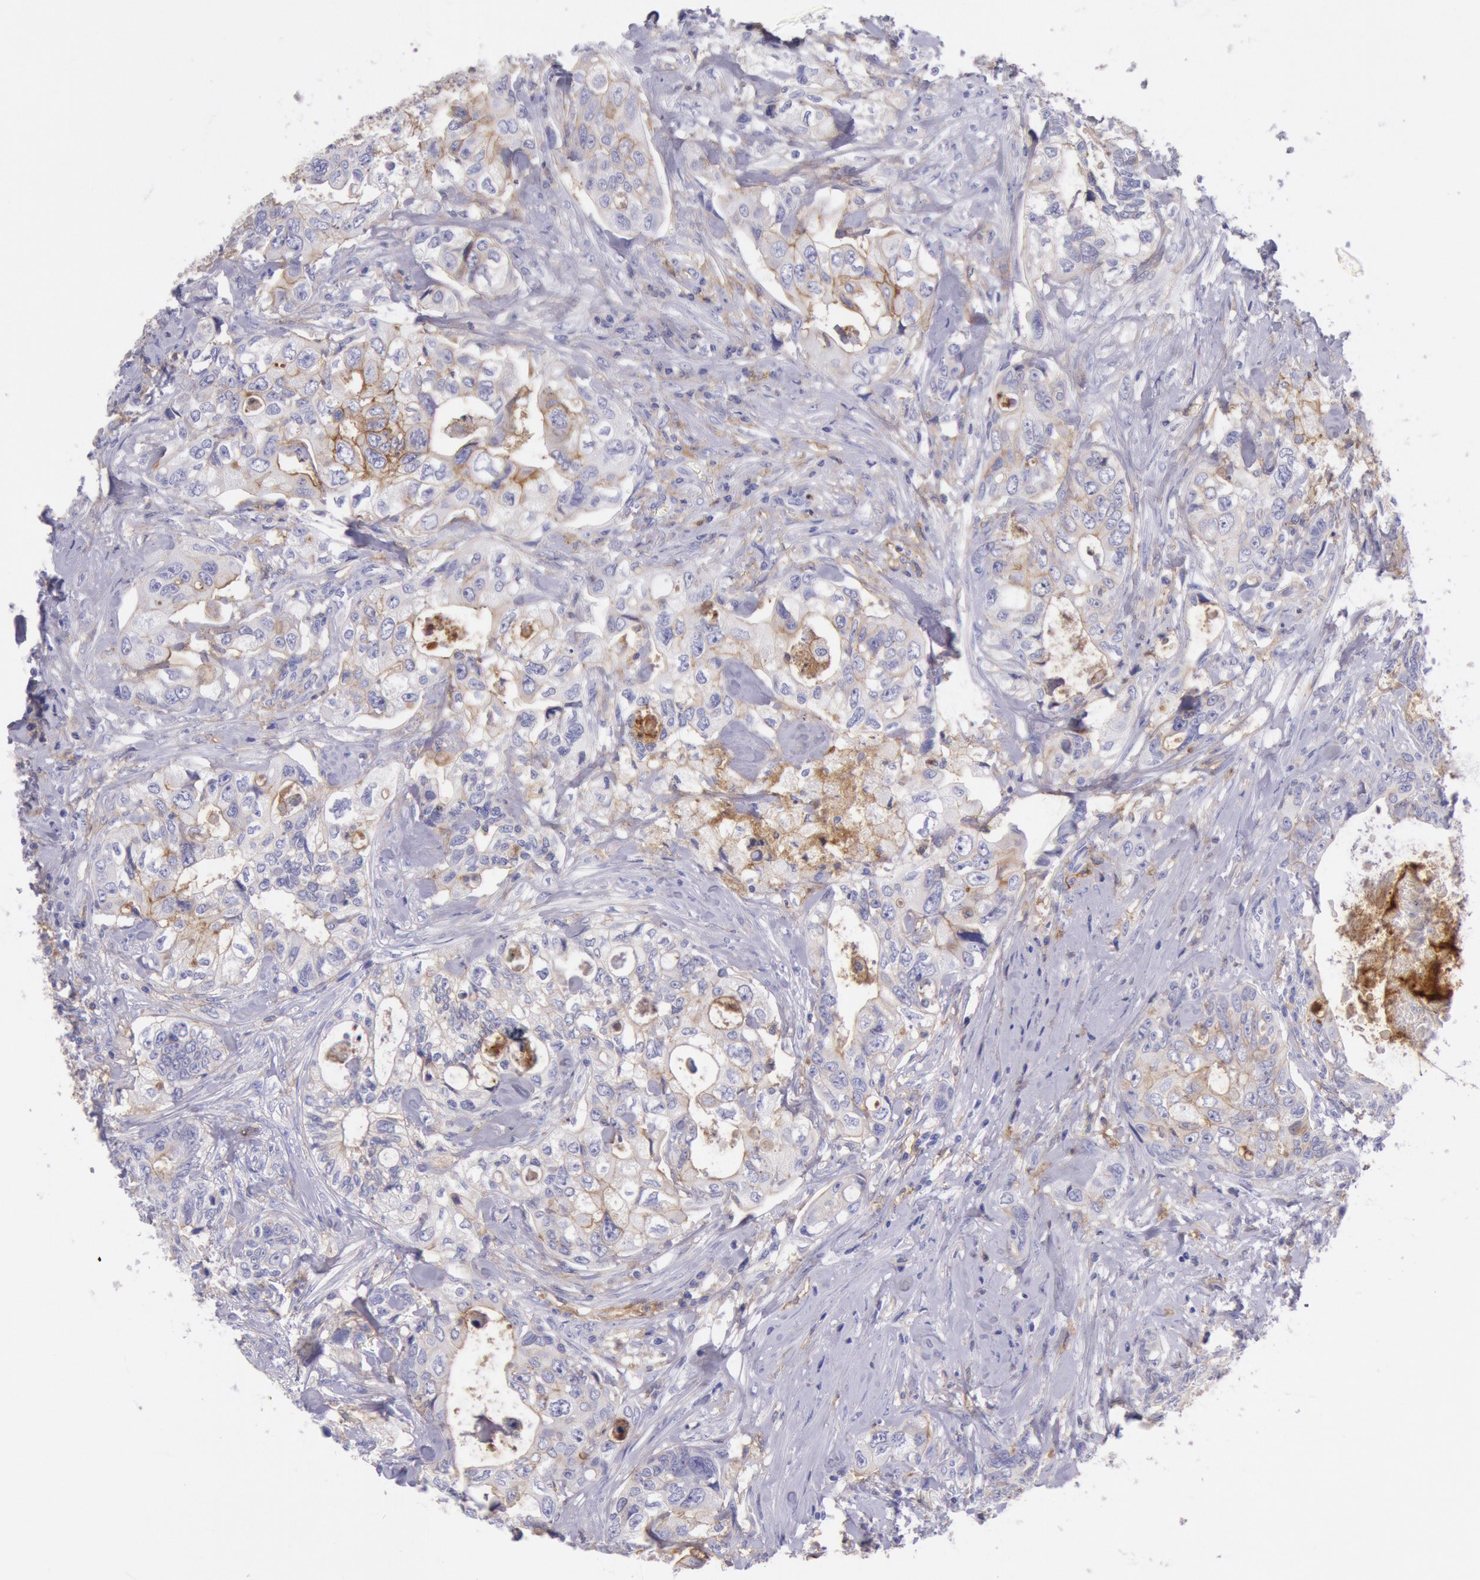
{"staining": {"intensity": "weak", "quantity": "<25%", "location": "cytoplasmic/membranous"}, "tissue": "colorectal cancer", "cell_type": "Tumor cells", "image_type": "cancer", "snomed": [{"axis": "morphology", "description": "Adenocarcinoma, NOS"}, {"axis": "topography", "description": "Rectum"}], "caption": "Immunohistochemistry (IHC) micrograph of neoplastic tissue: human colorectal adenocarcinoma stained with DAB shows no significant protein expression in tumor cells.", "gene": "LYN", "patient": {"sex": "female", "age": 57}}